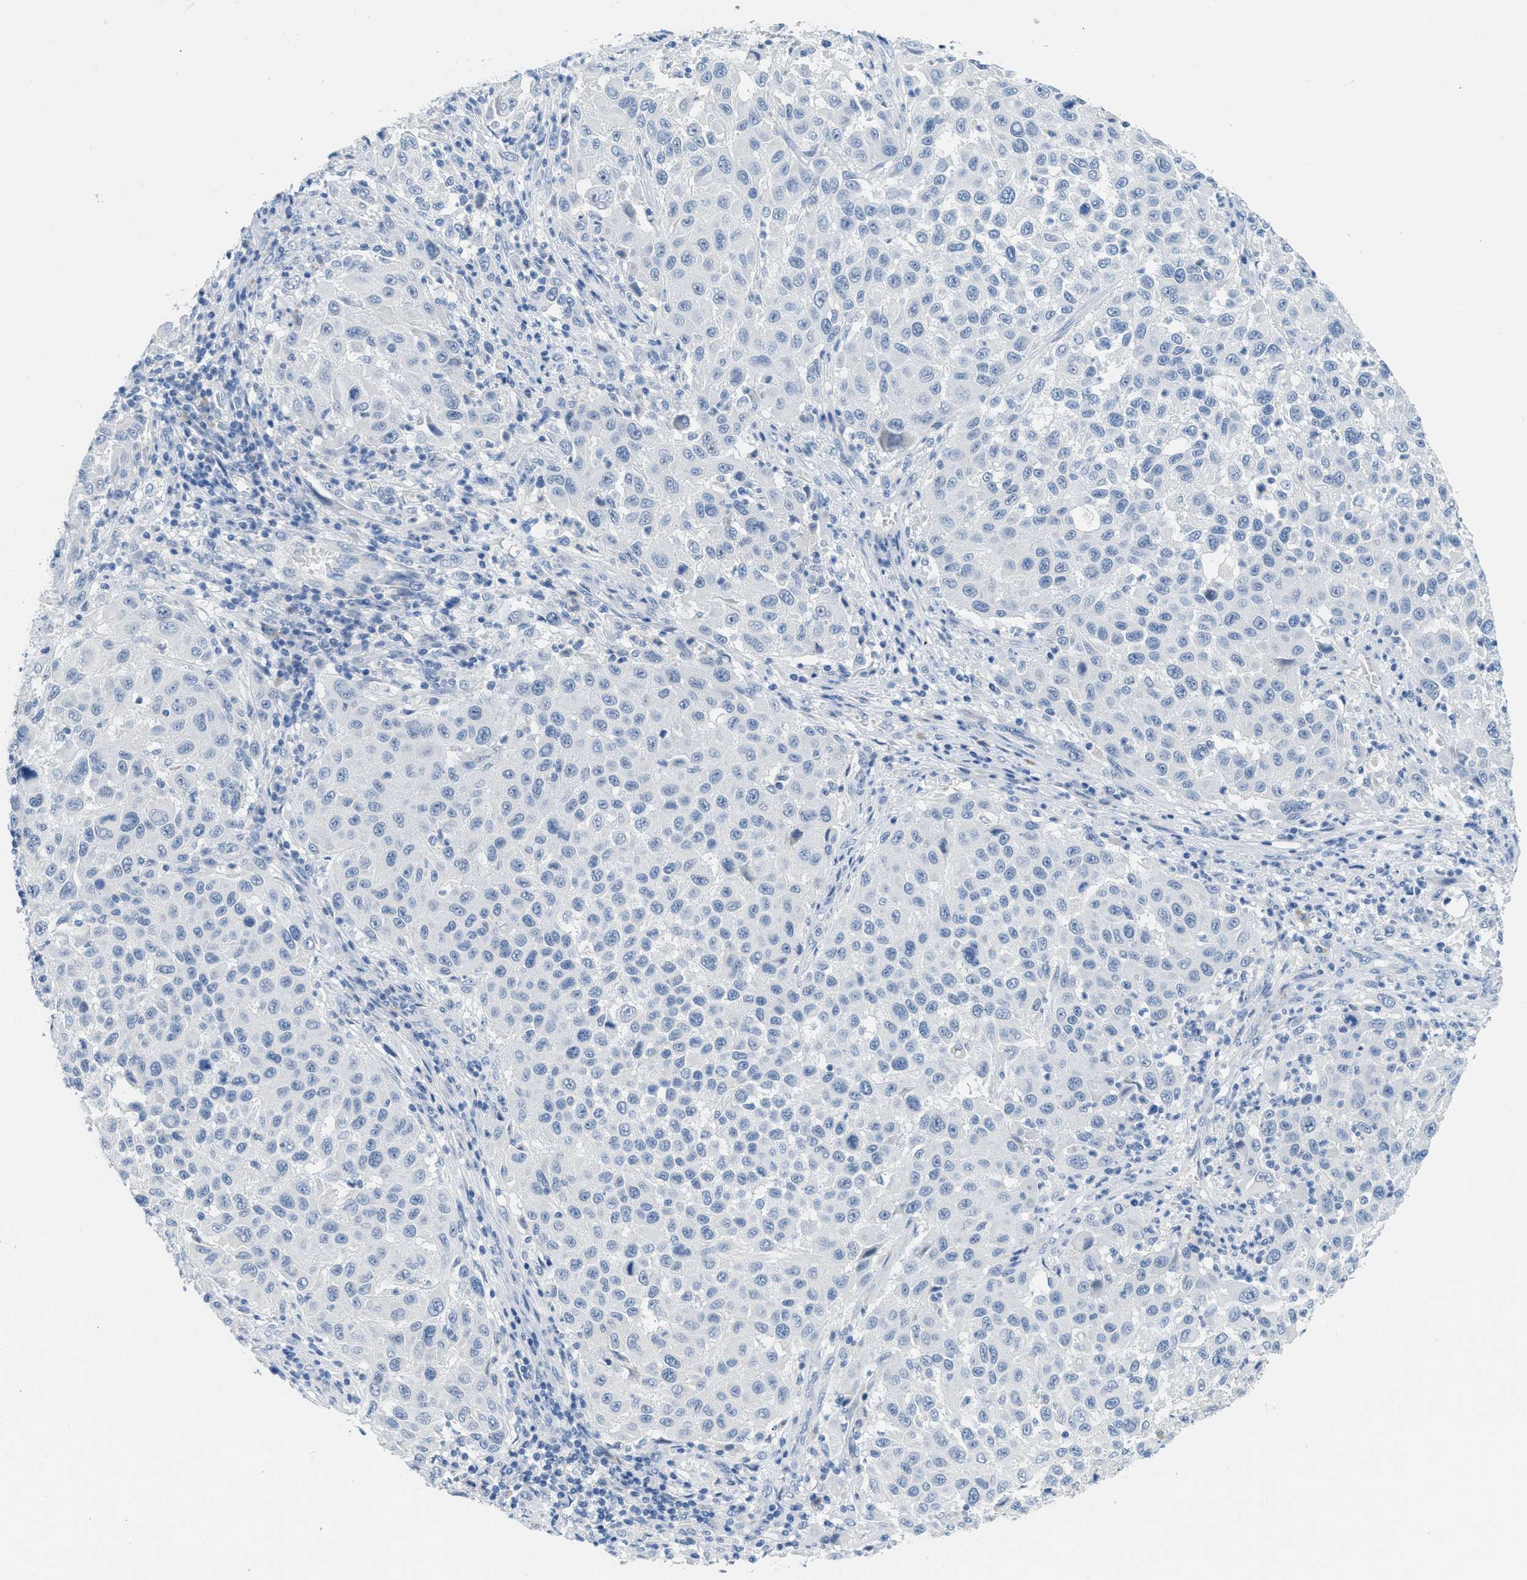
{"staining": {"intensity": "negative", "quantity": "none", "location": "none"}, "tissue": "melanoma", "cell_type": "Tumor cells", "image_type": "cancer", "snomed": [{"axis": "morphology", "description": "Malignant melanoma, Metastatic site"}, {"axis": "topography", "description": "Lymph node"}], "caption": "Tumor cells are negative for brown protein staining in melanoma. (Immunohistochemistry (ihc), brightfield microscopy, high magnification).", "gene": "HSF2", "patient": {"sex": "male", "age": 61}}